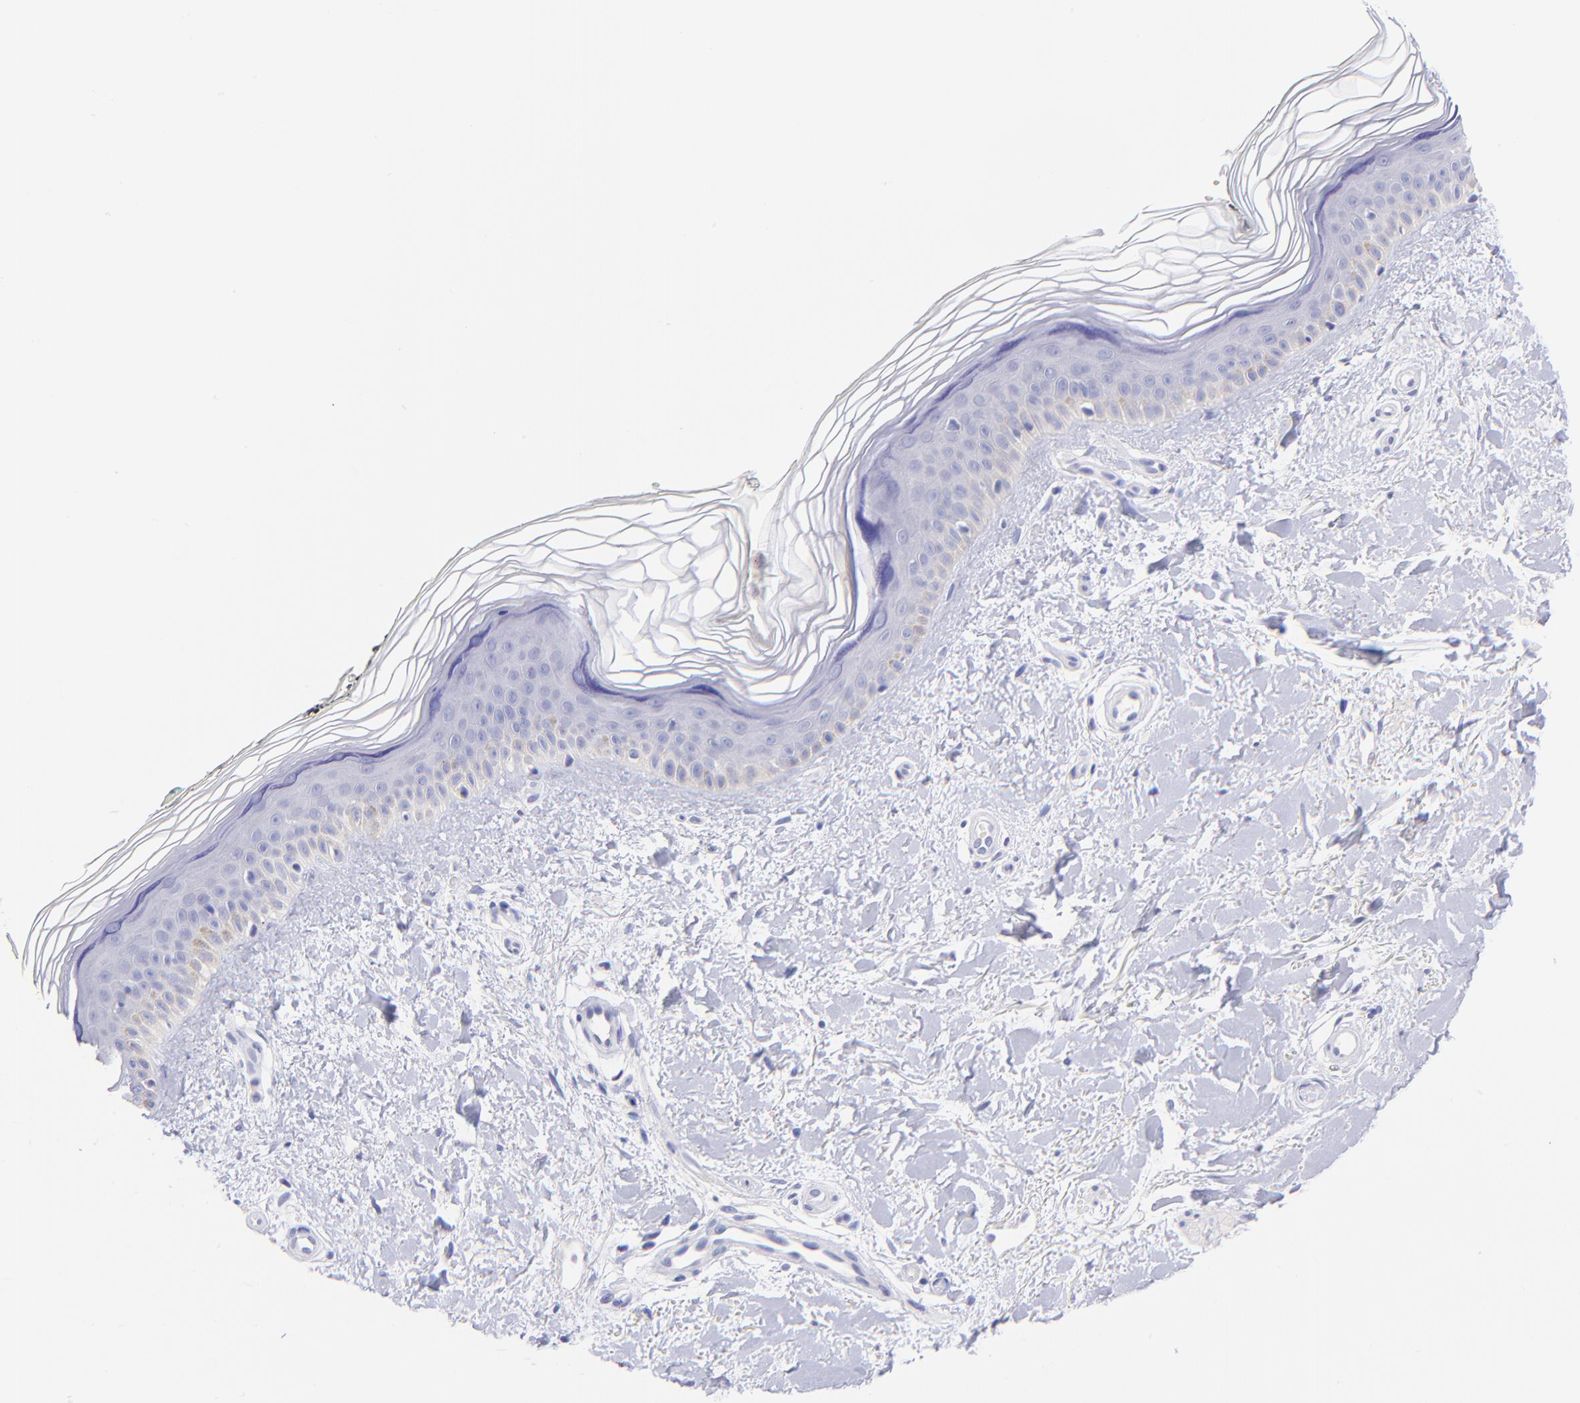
{"staining": {"intensity": "negative", "quantity": "none", "location": "none"}, "tissue": "skin", "cell_type": "Fibroblasts", "image_type": "normal", "snomed": [{"axis": "morphology", "description": "Normal tissue, NOS"}, {"axis": "topography", "description": "Skin"}], "caption": "Immunohistochemical staining of benign skin shows no significant positivity in fibroblasts.", "gene": "RAB3B", "patient": {"sex": "female", "age": 19}}